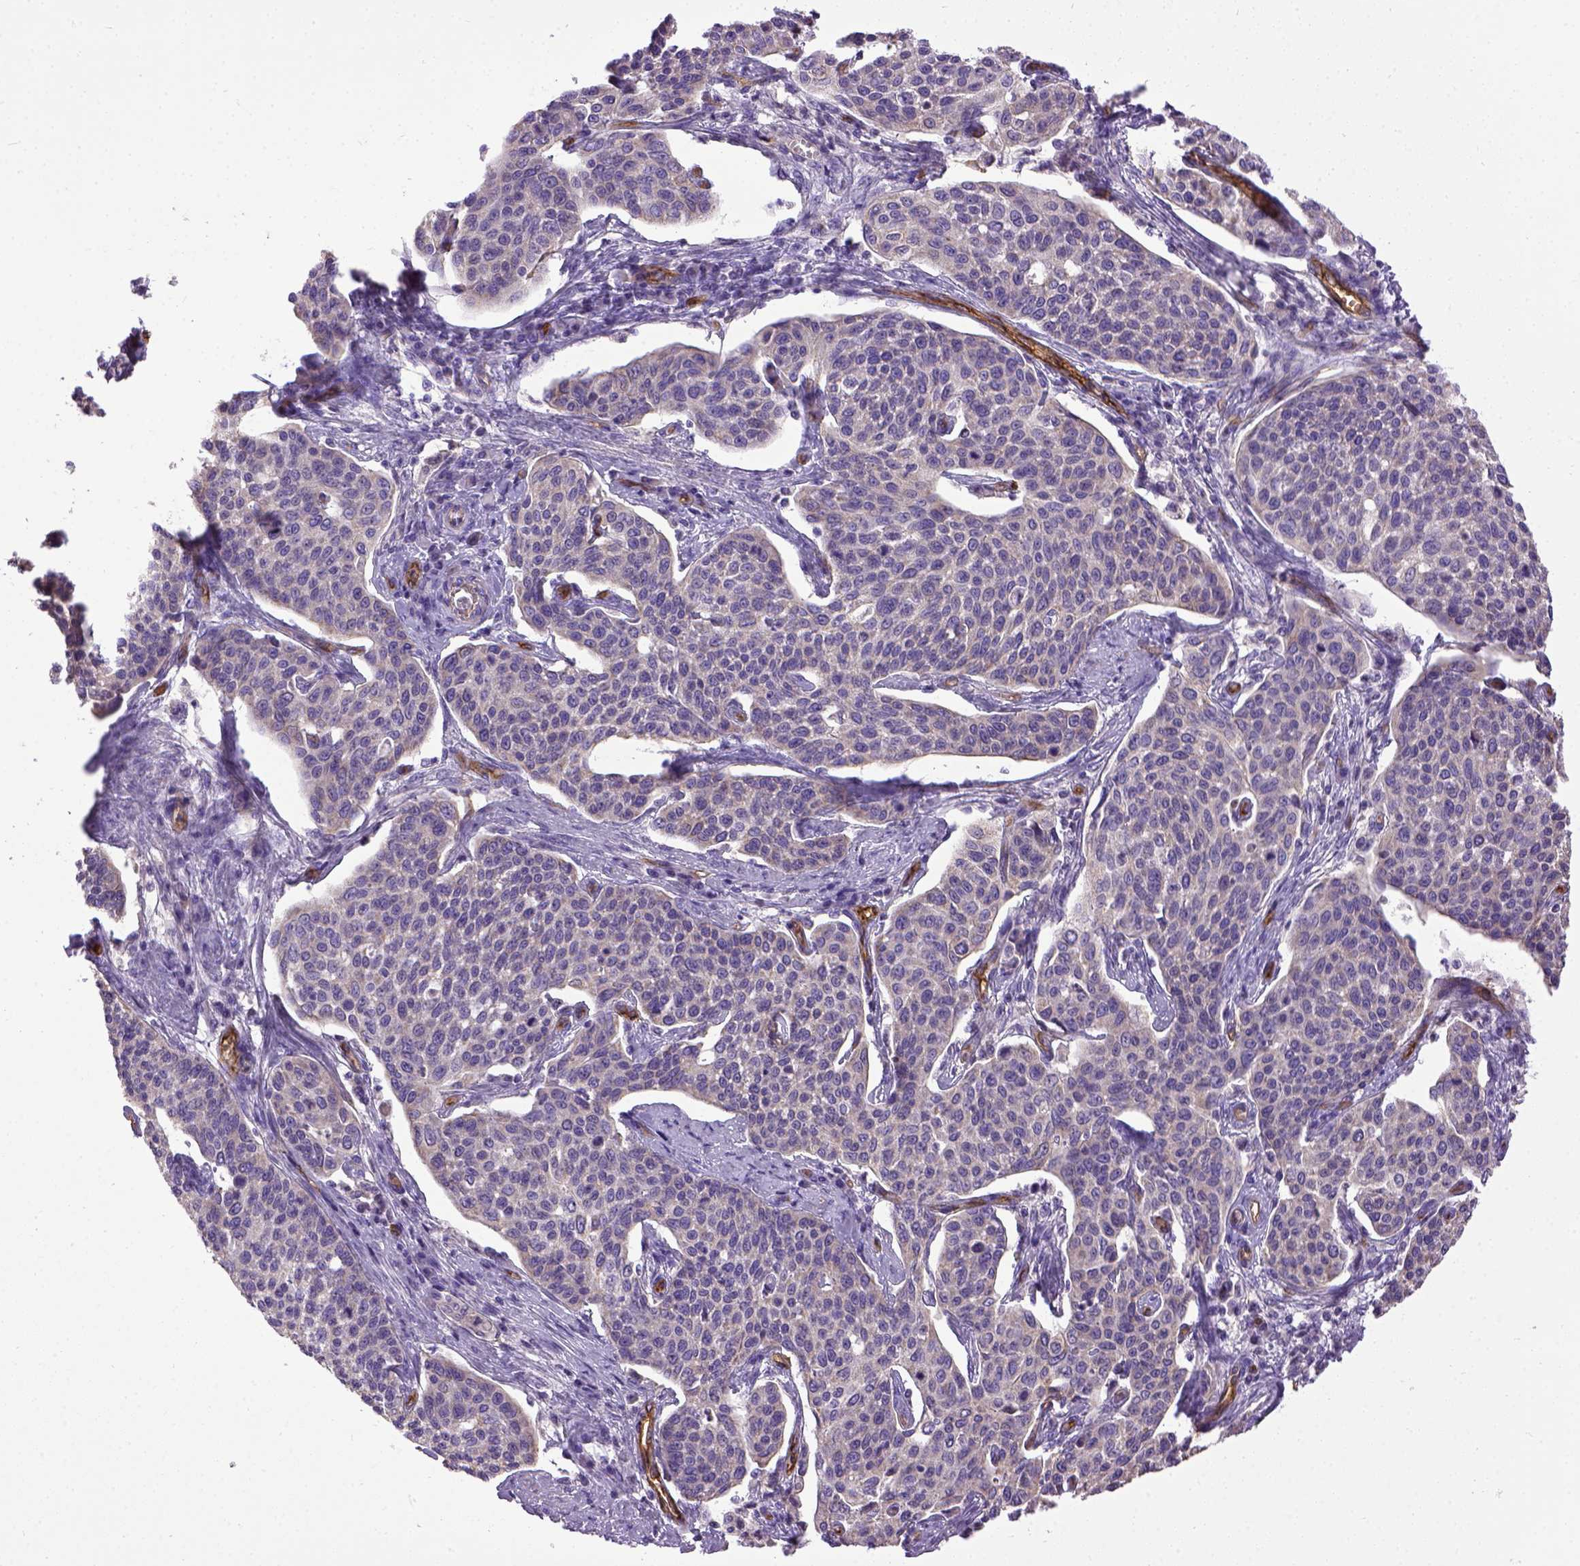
{"staining": {"intensity": "negative", "quantity": "none", "location": "none"}, "tissue": "cervical cancer", "cell_type": "Tumor cells", "image_type": "cancer", "snomed": [{"axis": "morphology", "description": "Squamous cell carcinoma, NOS"}, {"axis": "topography", "description": "Cervix"}], "caption": "This is an immunohistochemistry (IHC) micrograph of human squamous cell carcinoma (cervical). There is no positivity in tumor cells.", "gene": "ENG", "patient": {"sex": "female", "age": 34}}